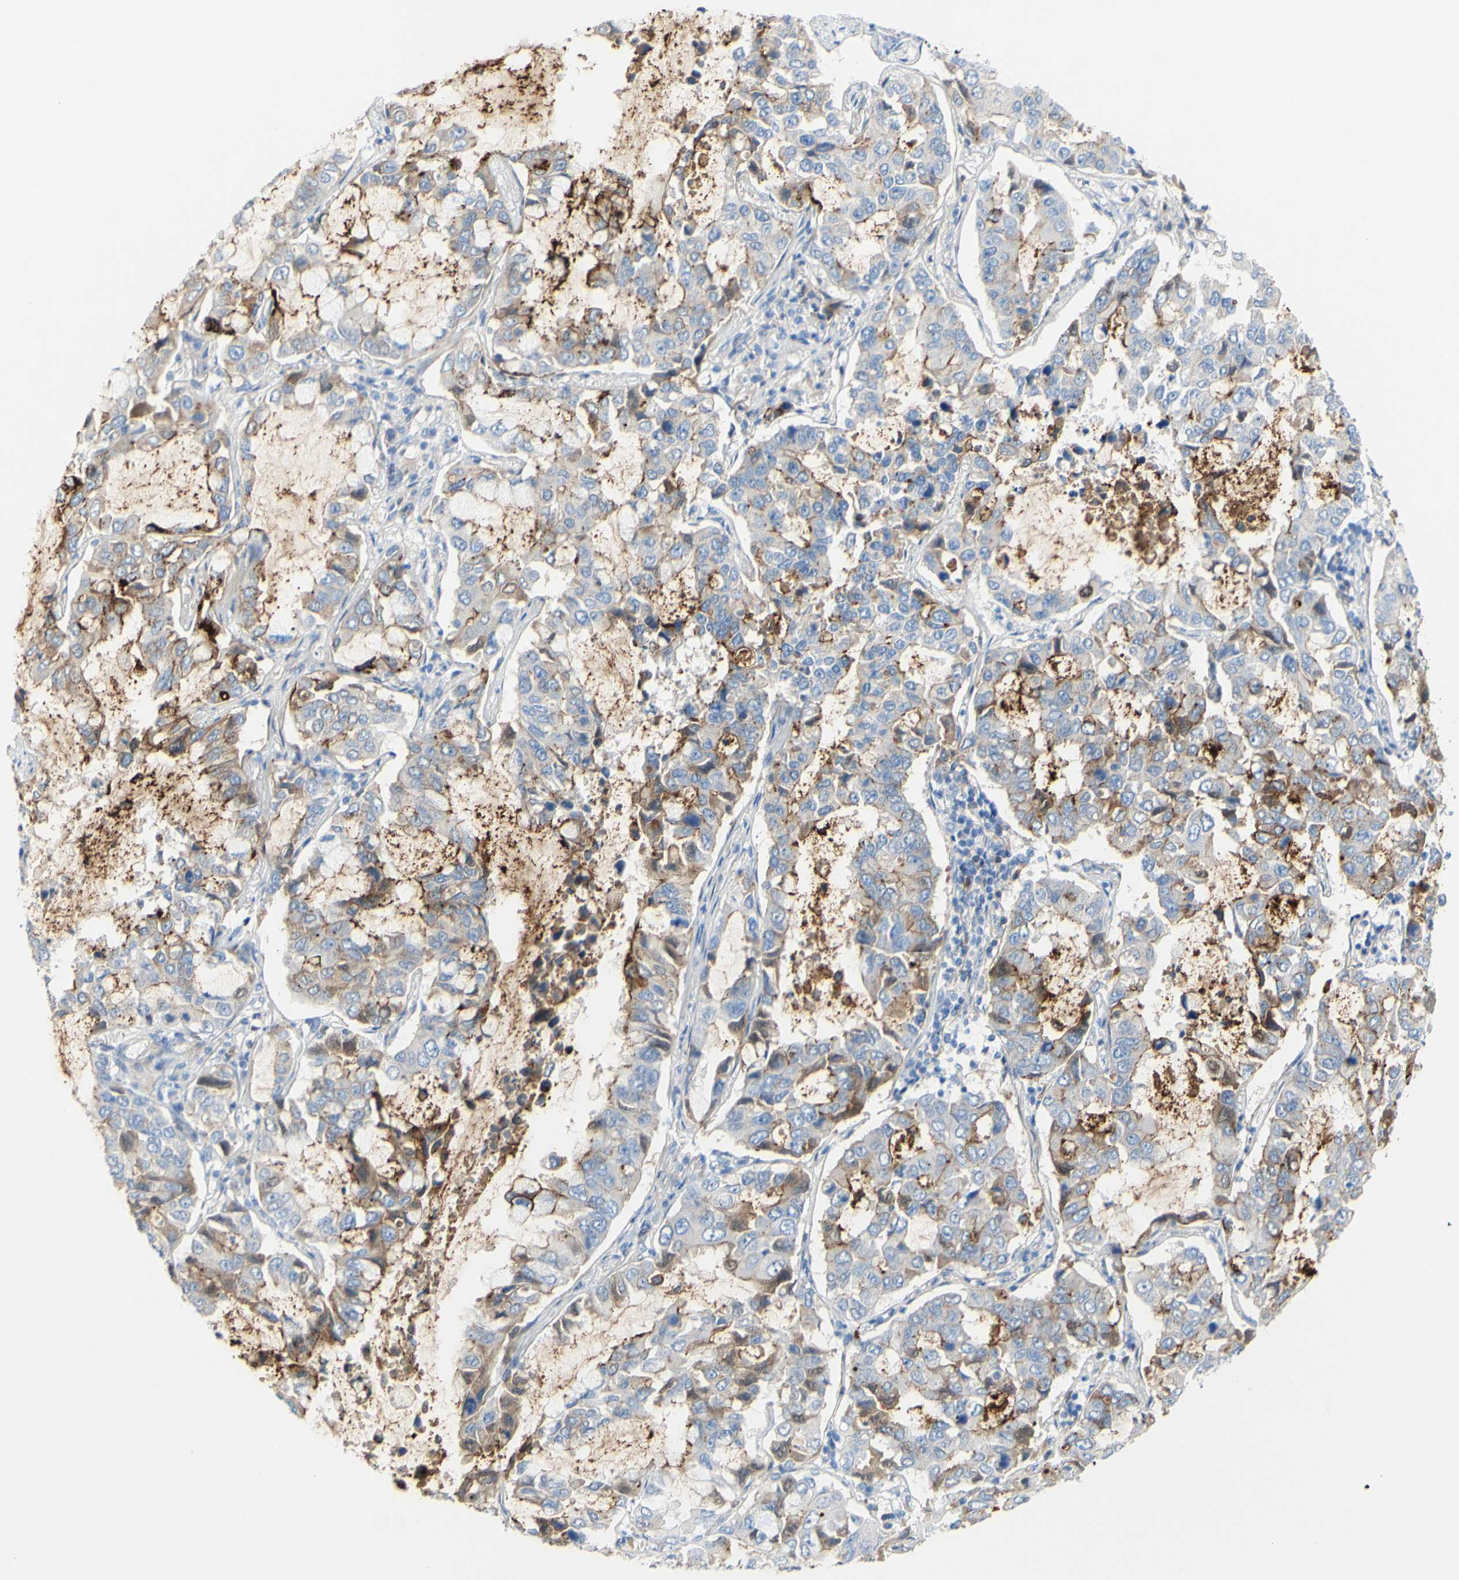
{"staining": {"intensity": "moderate", "quantity": "25%-75%", "location": "cytoplasmic/membranous"}, "tissue": "lung cancer", "cell_type": "Tumor cells", "image_type": "cancer", "snomed": [{"axis": "morphology", "description": "Adenocarcinoma, NOS"}, {"axis": "topography", "description": "Lung"}], "caption": "An image showing moderate cytoplasmic/membranous staining in approximately 25%-75% of tumor cells in lung adenocarcinoma, as visualized by brown immunohistochemical staining.", "gene": "DSC2", "patient": {"sex": "male", "age": 64}}